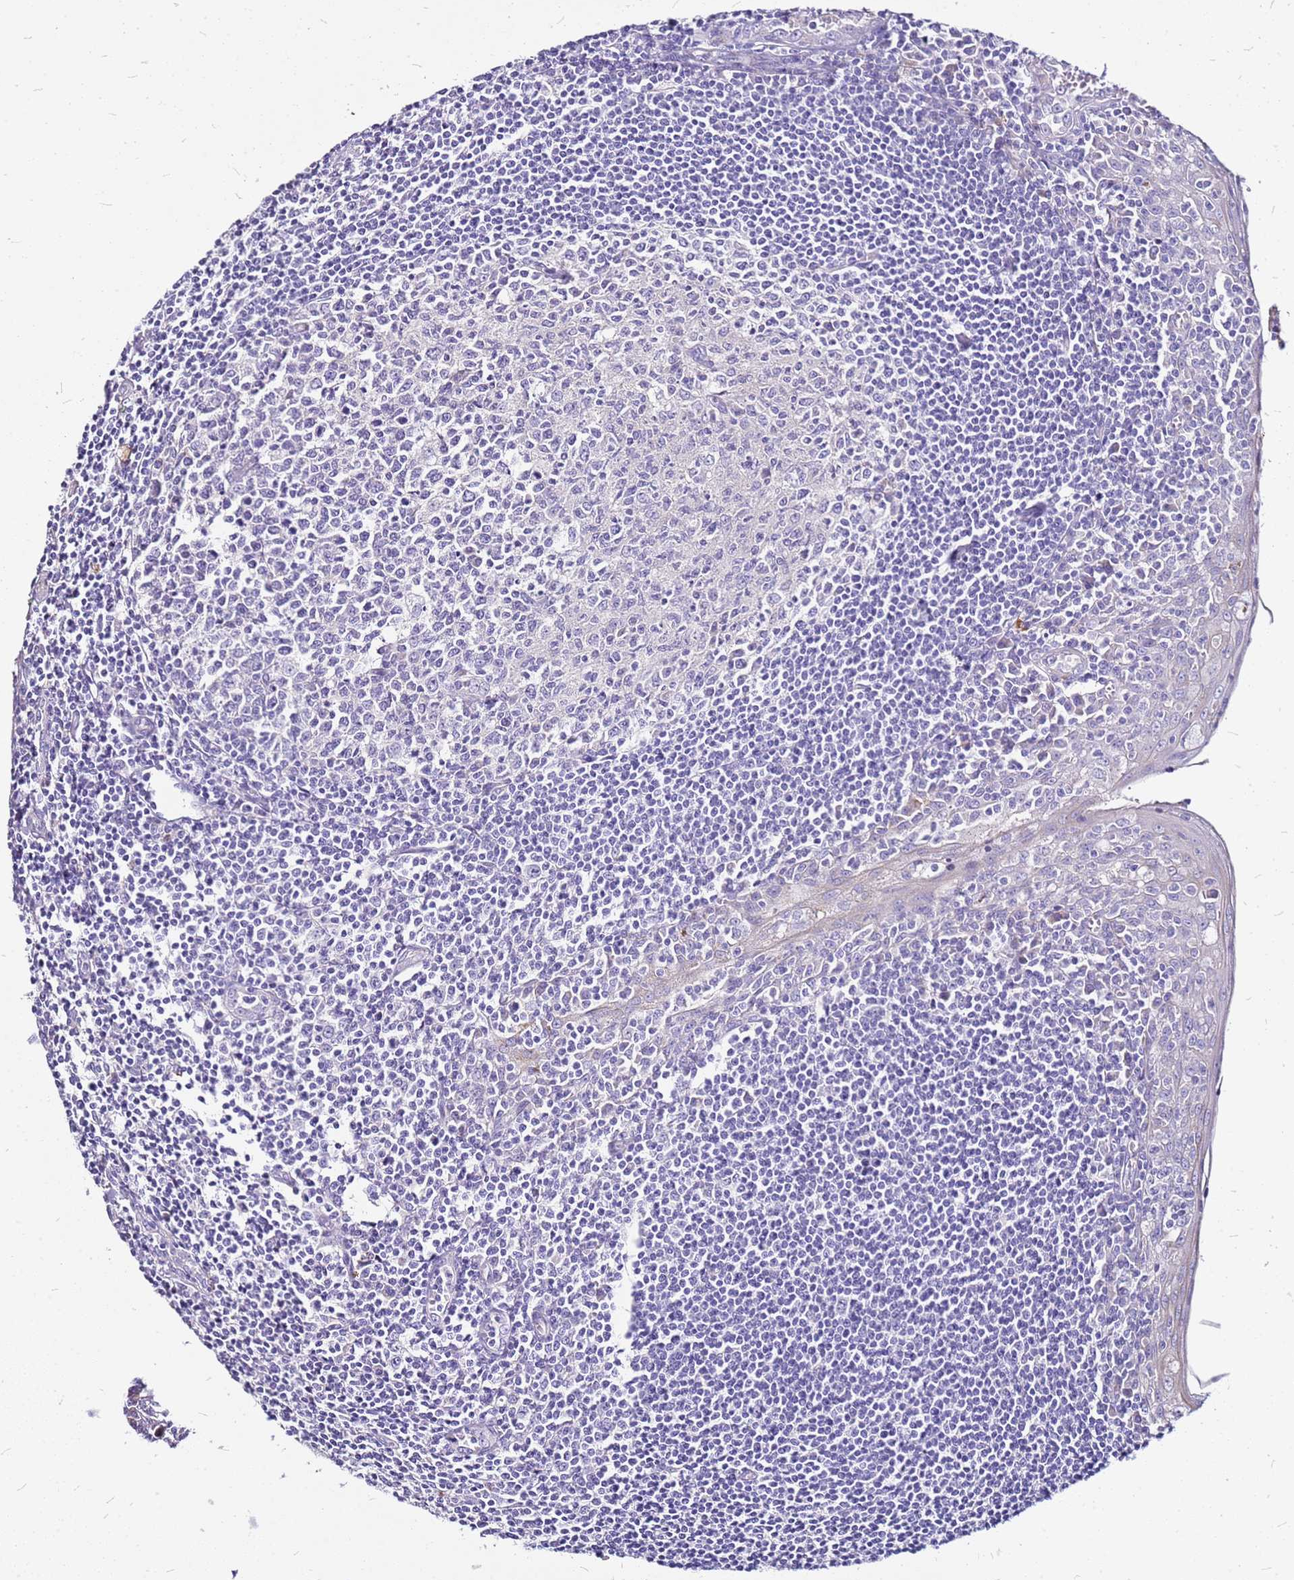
{"staining": {"intensity": "negative", "quantity": "none", "location": "none"}, "tissue": "tonsil", "cell_type": "Germinal center cells", "image_type": "normal", "snomed": [{"axis": "morphology", "description": "Normal tissue, NOS"}, {"axis": "topography", "description": "Tonsil"}], "caption": "Immunohistochemistry (IHC) of normal tonsil displays no expression in germinal center cells.", "gene": "CASD1", "patient": {"sex": "male", "age": 27}}